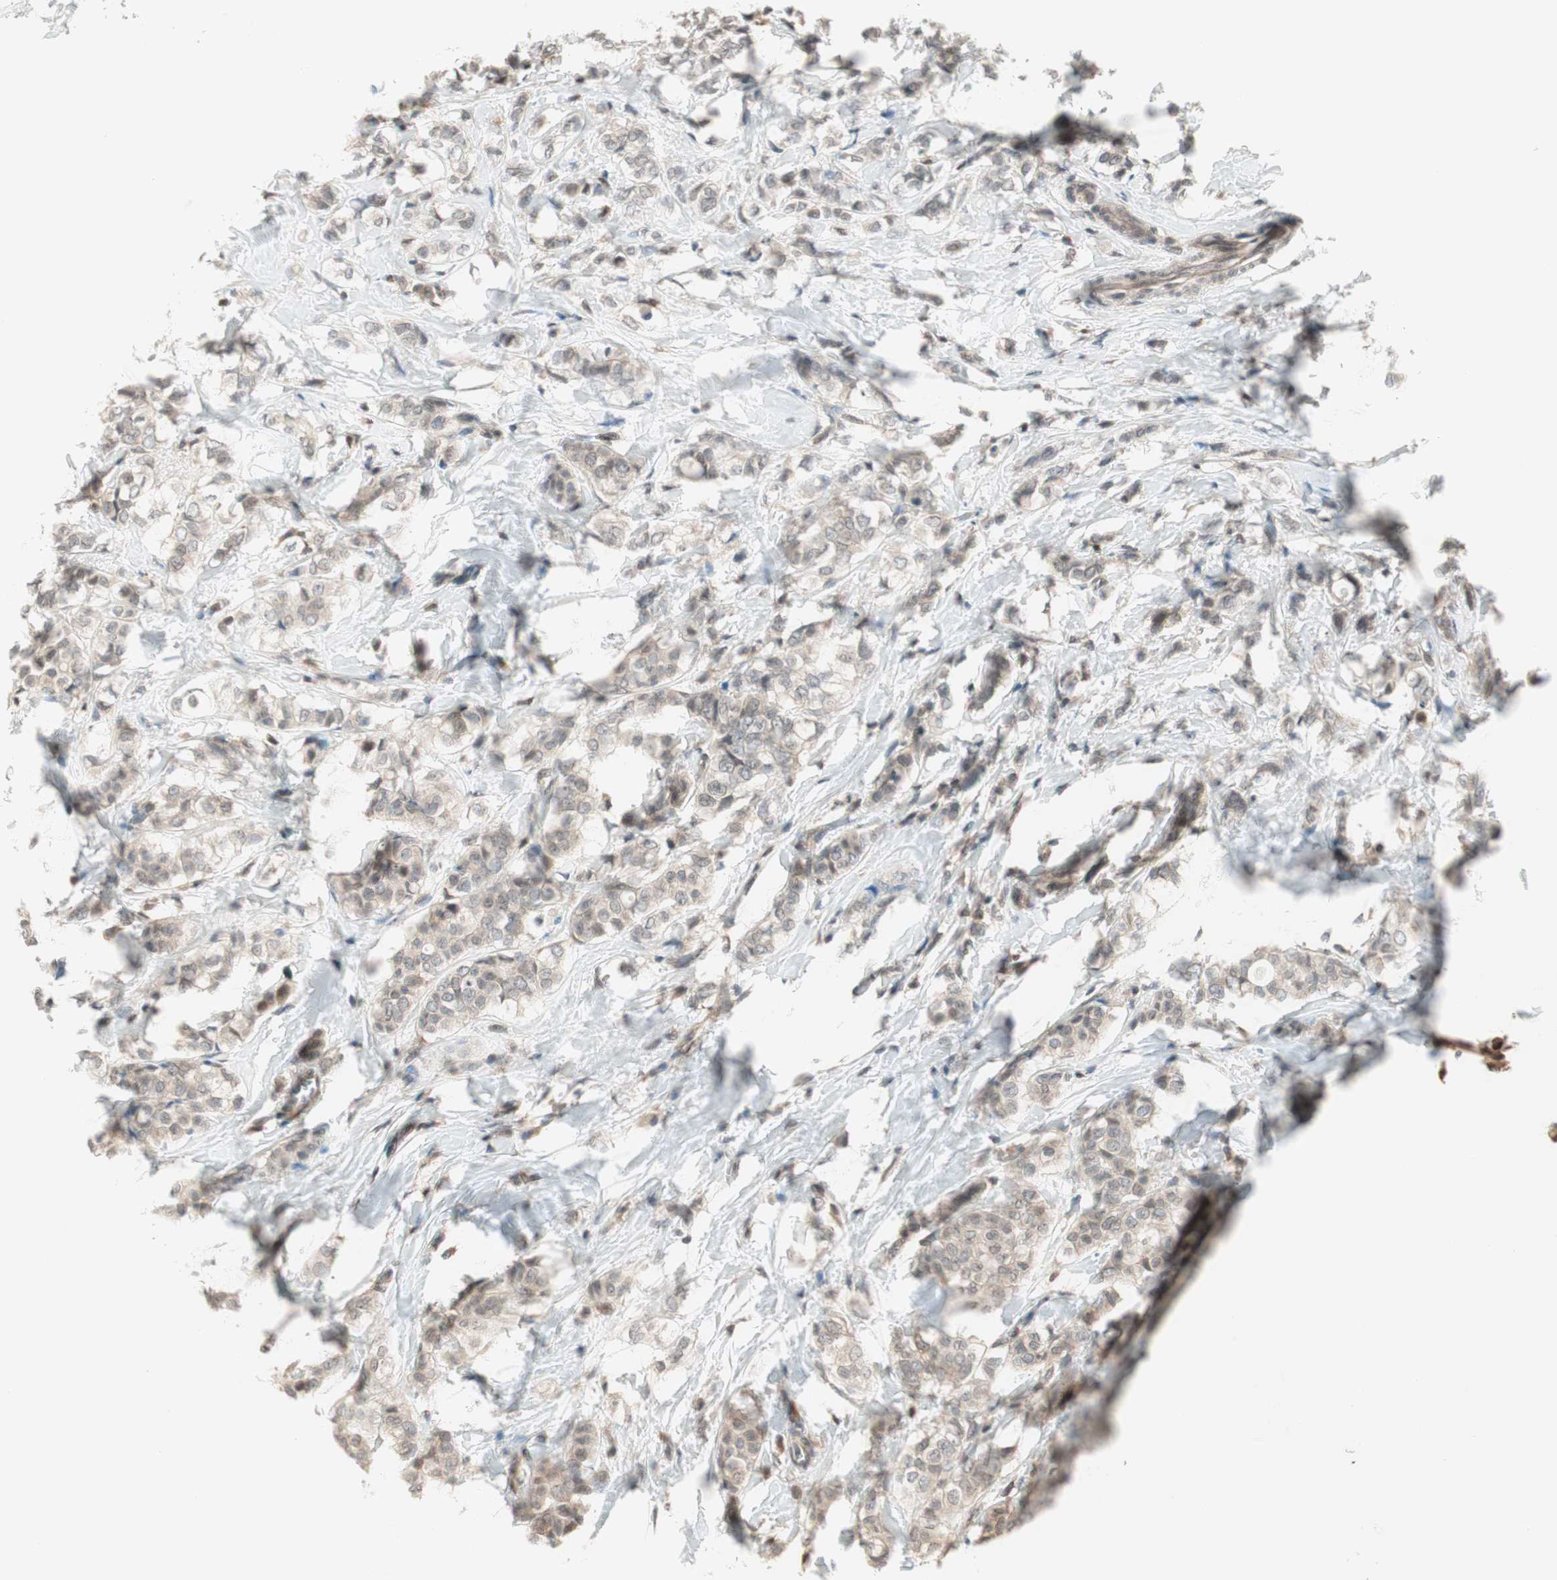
{"staining": {"intensity": "weak", "quantity": ">75%", "location": "cytoplasmic/membranous"}, "tissue": "breast cancer", "cell_type": "Tumor cells", "image_type": "cancer", "snomed": [{"axis": "morphology", "description": "Lobular carcinoma"}, {"axis": "topography", "description": "Breast"}], "caption": "A low amount of weak cytoplasmic/membranous positivity is present in approximately >75% of tumor cells in breast lobular carcinoma tissue.", "gene": "UBE2I", "patient": {"sex": "female", "age": 60}}